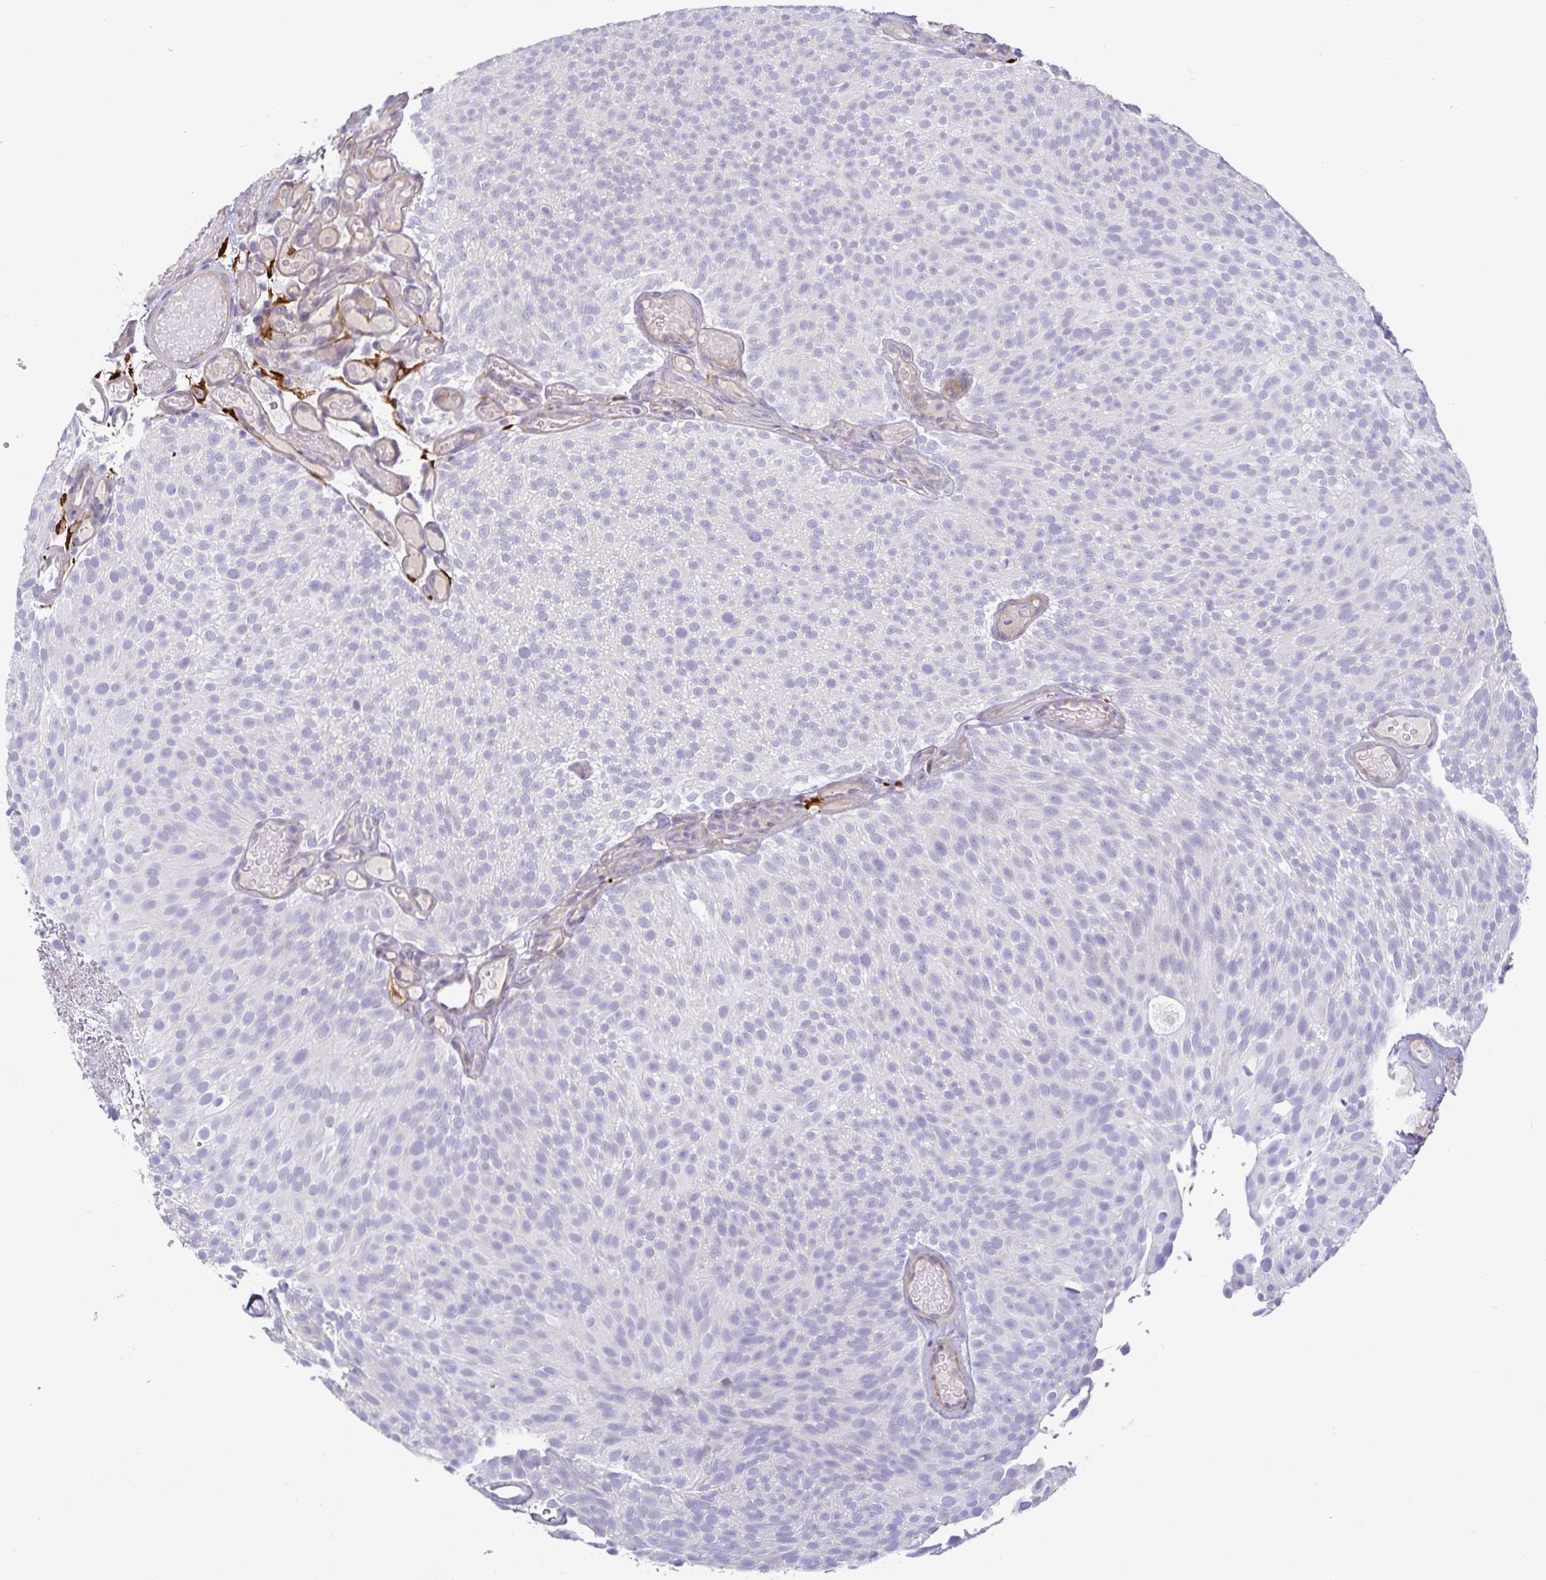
{"staining": {"intensity": "negative", "quantity": "none", "location": "none"}, "tissue": "urothelial cancer", "cell_type": "Tumor cells", "image_type": "cancer", "snomed": [{"axis": "morphology", "description": "Urothelial carcinoma, Low grade"}, {"axis": "topography", "description": "Urinary bladder"}], "caption": "This is an immunohistochemistry image of low-grade urothelial carcinoma. There is no expression in tumor cells.", "gene": "SPAG4", "patient": {"sex": "male", "age": 78}}